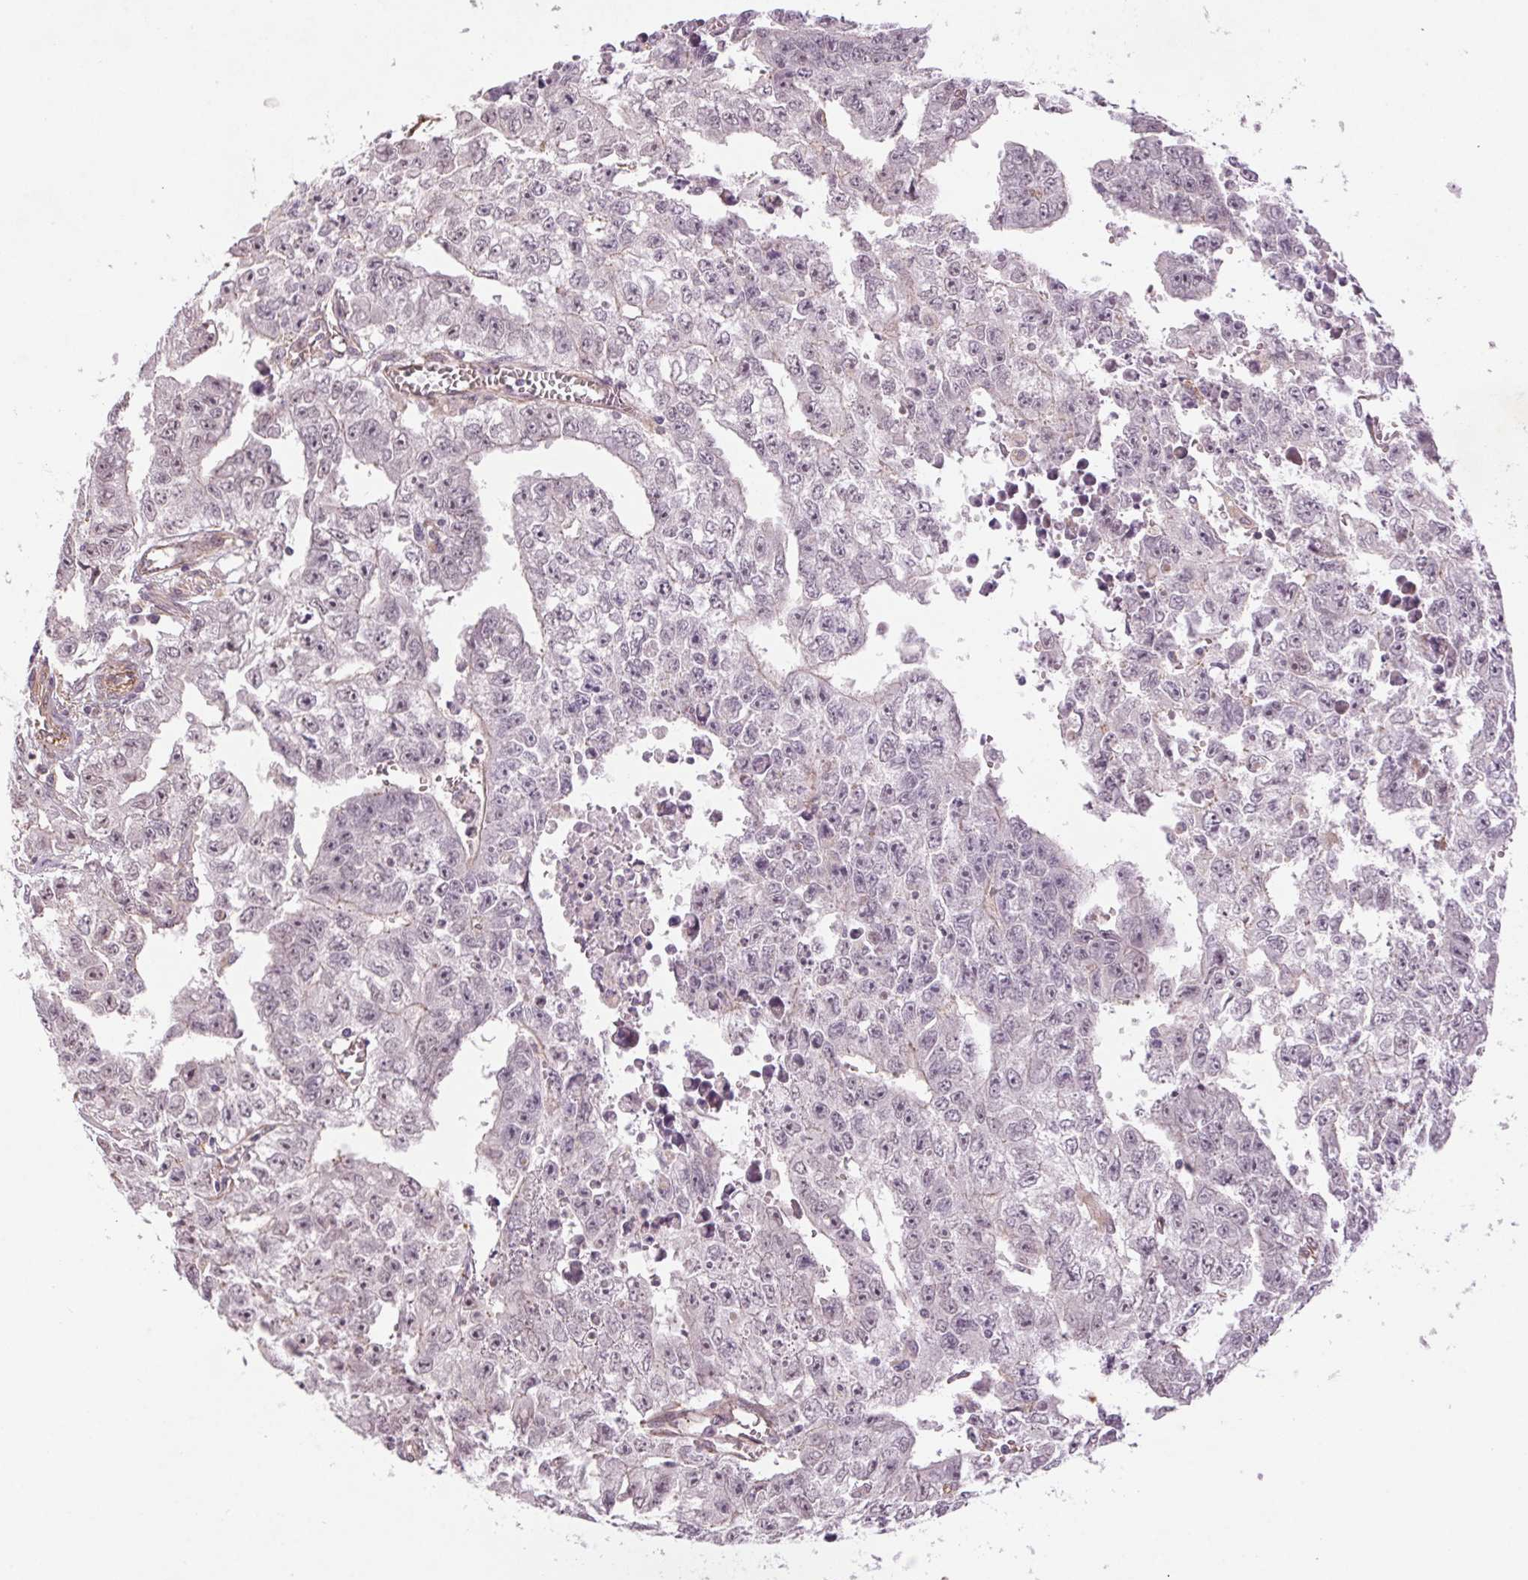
{"staining": {"intensity": "negative", "quantity": "none", "location": "none"}, "tissue": "testis cancer", "cell_type": "Tumor cells", "image_type": "cancer", "snomed": [{"axis": "morphology", "description": "Carcinoma, Embryonal, NOS"}, {"axis": "morphology", "description": "Teratoma, malignant, NOS"}, {"axis": "topography", "description": "Testis"}], "caption": "Human teratoma (malignant) (testis) stained for a protein using IHC reveals no expression in tumor cells.", "gene": "CCSER1", "patient": {"sex": "male", "age": 24}}